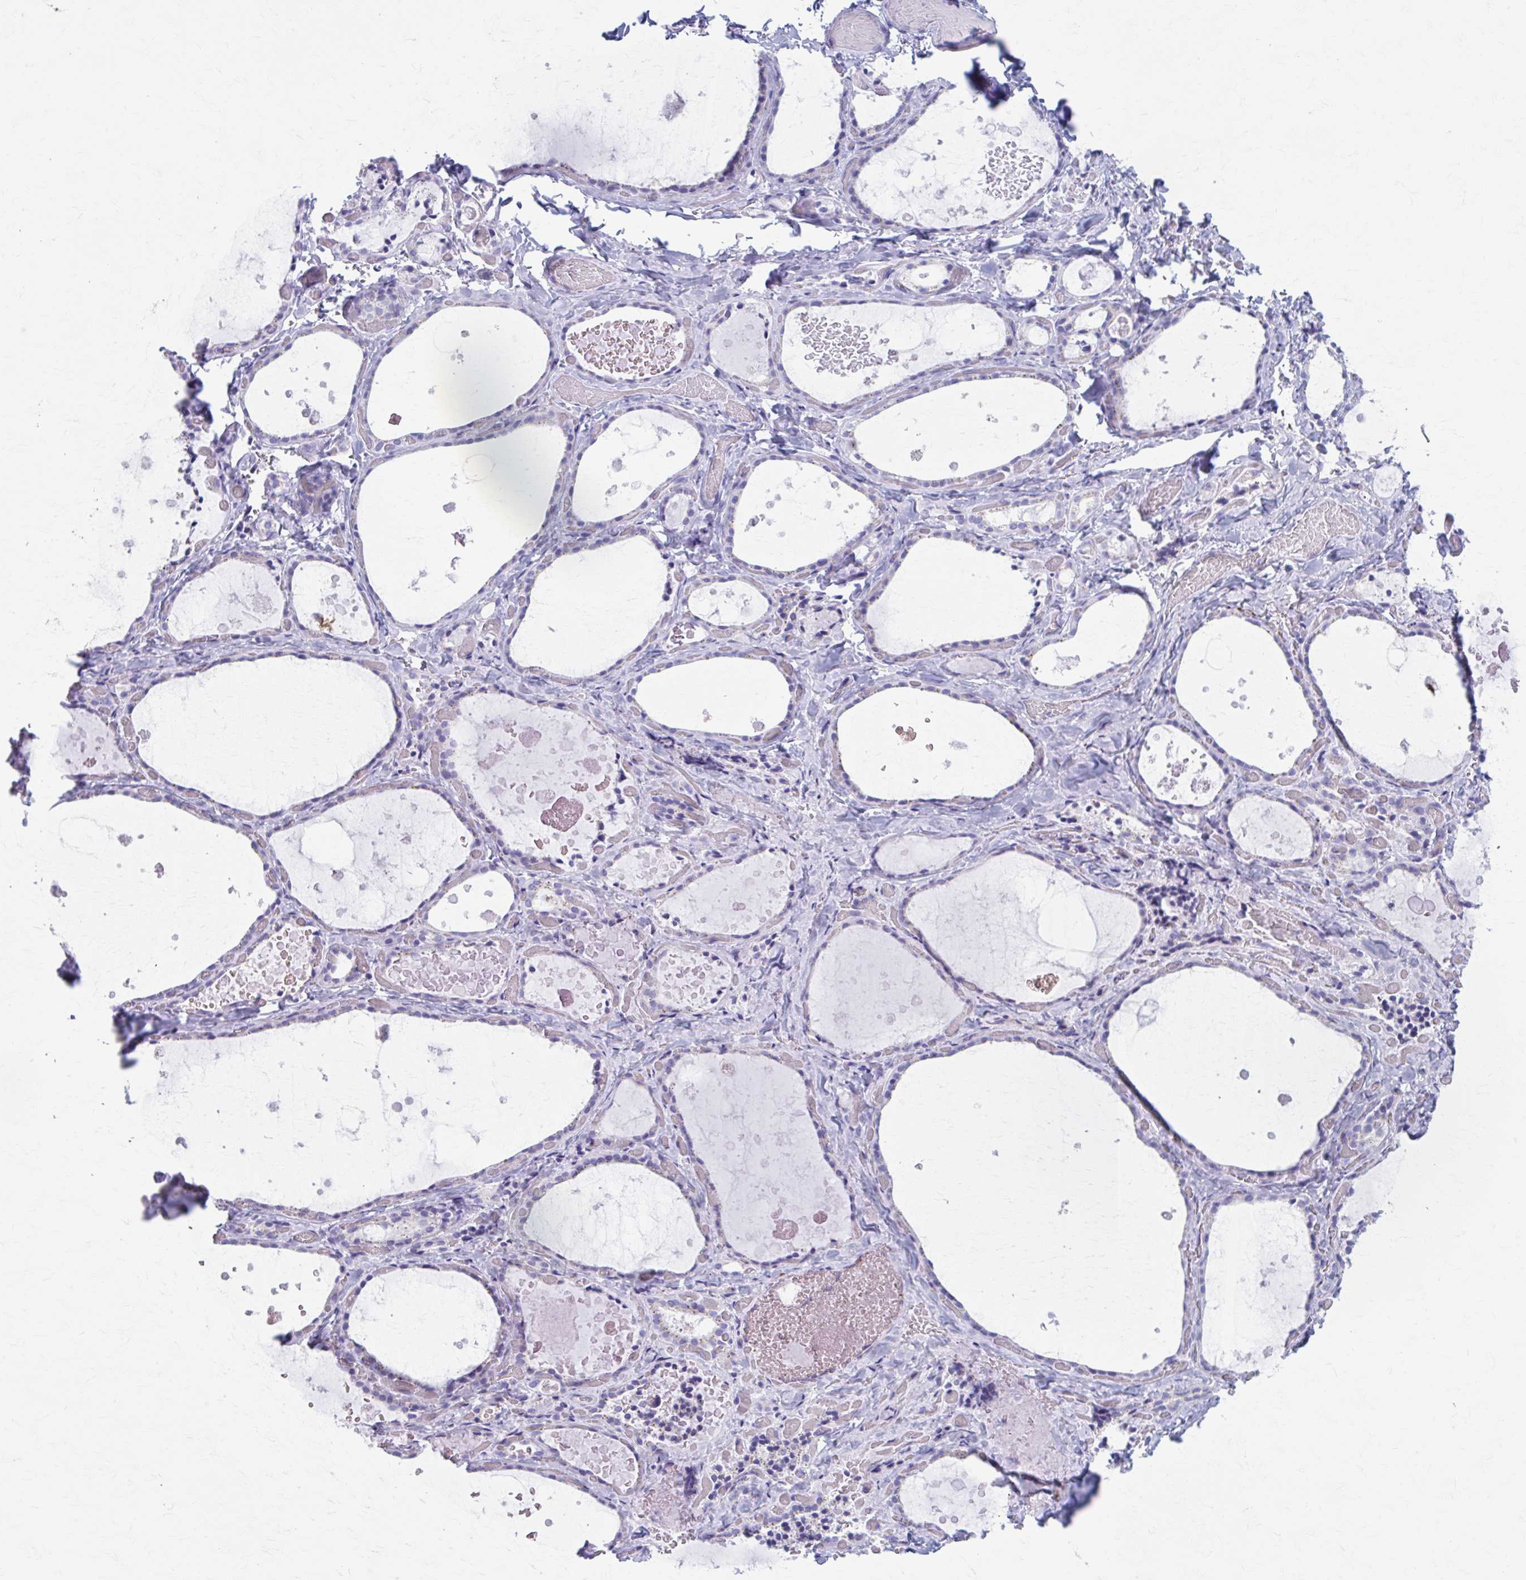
{"staining": {"intensity": "negative", "quantity": "none", "location": "none"}, "tissue": "thyroid gland", "cell_type": "Glandular cells", "image_type": "normal", "snomed": [{"axis": "morphology", "description": "Normal tissue, NOS"}, {"axis": "topography", "description": "Thyroid gland"}], "caption": "There is no significant staining in glandular cells of thyroid gland.", "gene": "KCNE2", "patient": {"sex": "female", "age": 56}}